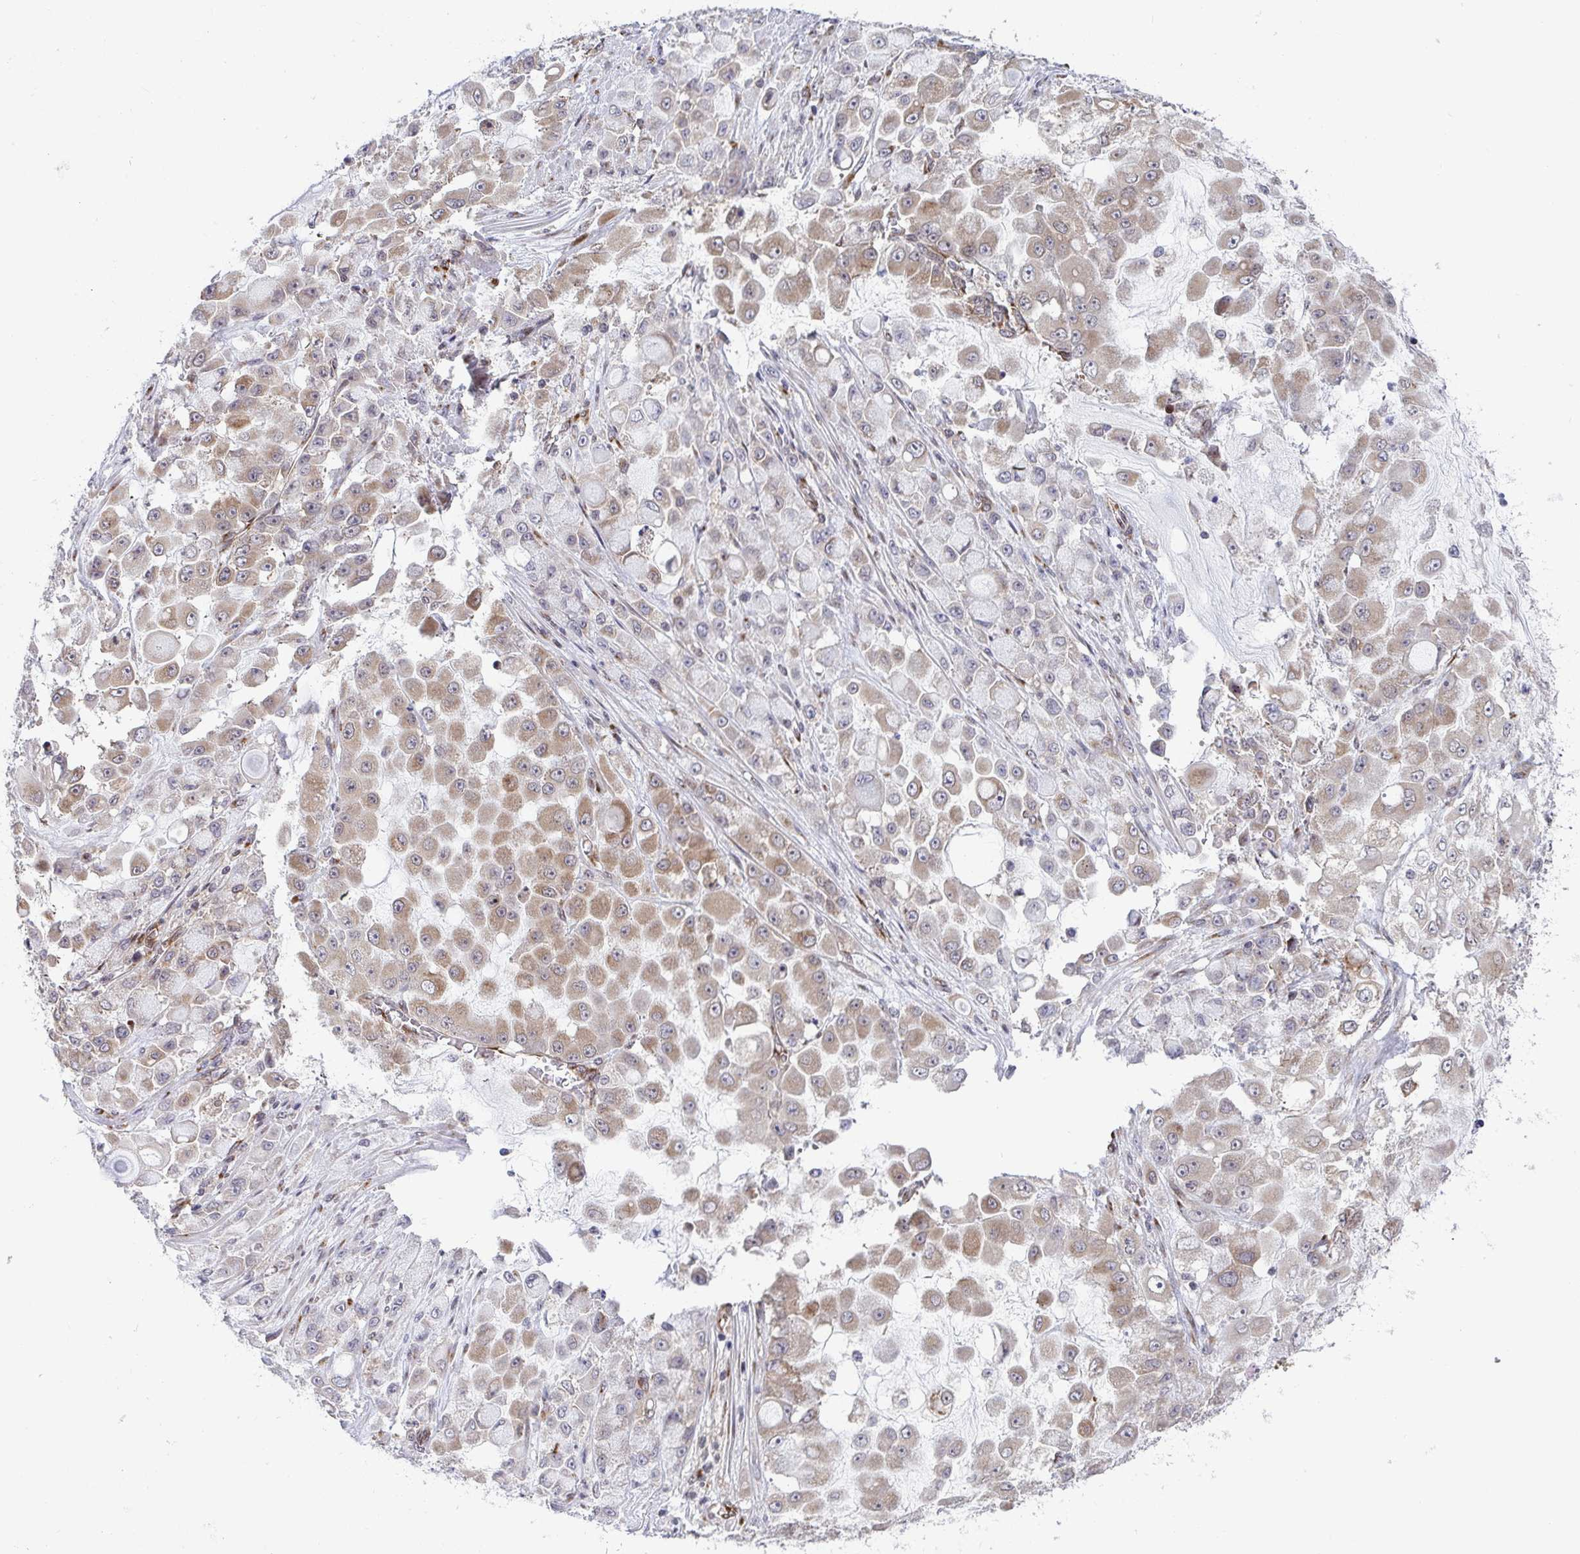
{"staining": {"intensity": "weak", "quantity": ">75%", "location": "cytoplasmic/membranous"}, "tissue": "stomach cancer", "cell_type": "Tumor cells", "image_type": "cancer", "snomed": [{"axis": "morphology", "description": "Adenocarcinoma, NOS"}, {"axis": "topography", "description": "Stomach"}], "caption": "IHC image of human stomach cancer (adenocarcinoma) stained for a protein (brown), which displays low levels of weak cytoplasmic/membranous positivity in about >75% of tumor cells.", "gene": "ATP5MJ", "patient": {"sex": "female", "age": 76}}